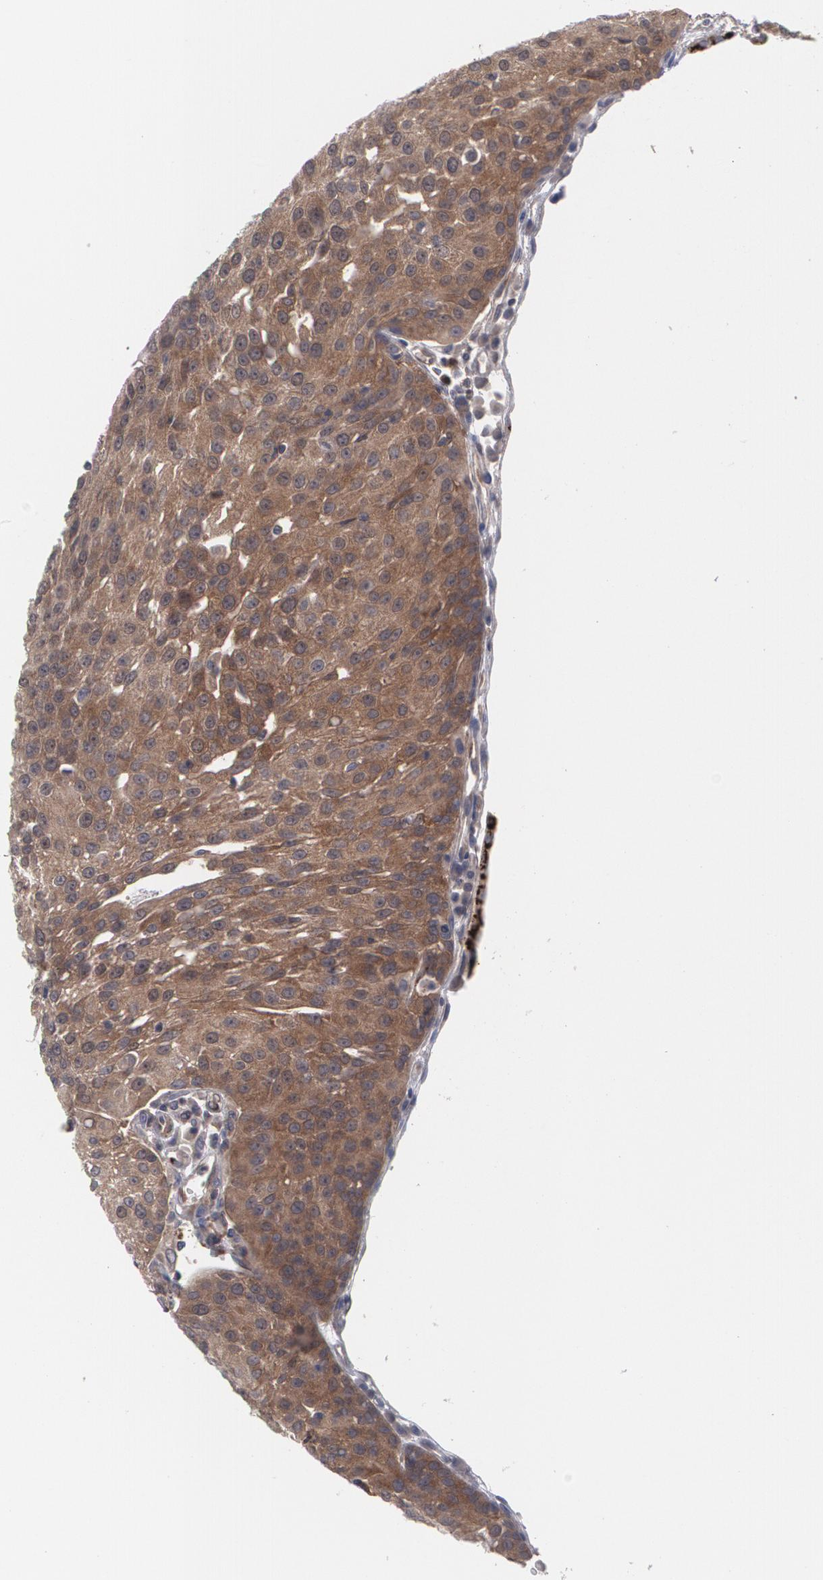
{"staining": {"intensity": "weak", "quantity": ">75%", "location": "cytoplasmic/membranous"}, "tissue": "urothelial cancer", "cell_type": "Tumor cells", "image_type": "cancer", "snomed": [{"axis": "morphology", "description": "Urothelial carcinoma, High grade"}, {"axis": "topography", "description": "Urinary bladder"}], "caption": "Weak cytoplasmic/membranous expression for a protein is seen in approximately >75% of tumor cells of urothelial cancer using immunohistochemistry (IHC).", "gene": "HTT", "patient": {"sex": "female", "age": 85}}